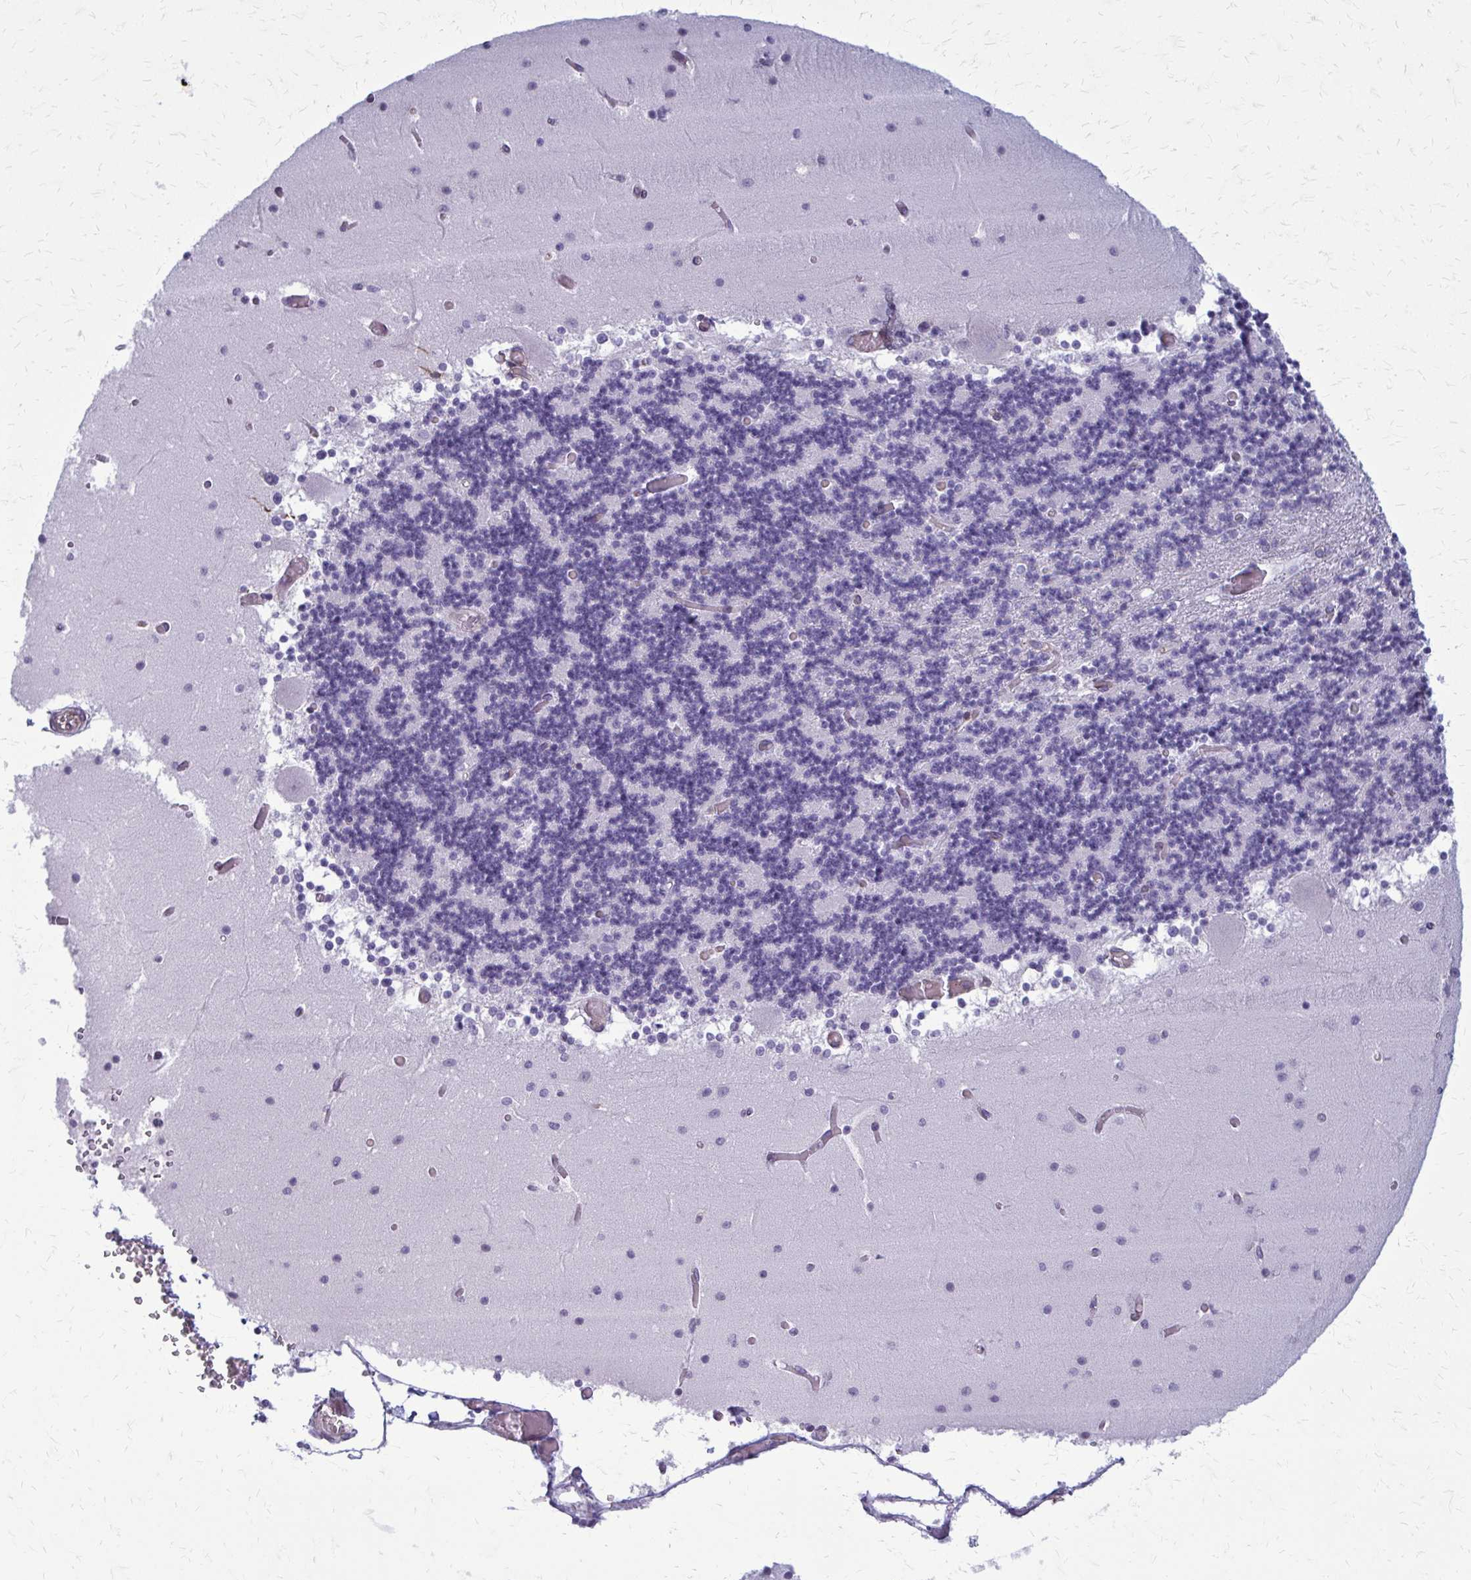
{"staining": {"intensity": "negative", "quantity": "none", "location": "none"}, "tissue": "cerebellum", "cell_type": "Cells in granular layer", "image_type": "normal", "snomed": [{"axis": "morphology", "description": "Normal tissue, NOS"}, {"axis": "topography", "description": "Cerebellum"}], "caption": "Protein analysis of benign cerebellum demonstrates no significant expression in cells in granular layer. Nuclei are stained in blue.", "gene": "DEPP1", "patient": {"sex": "female", "age": 28}}